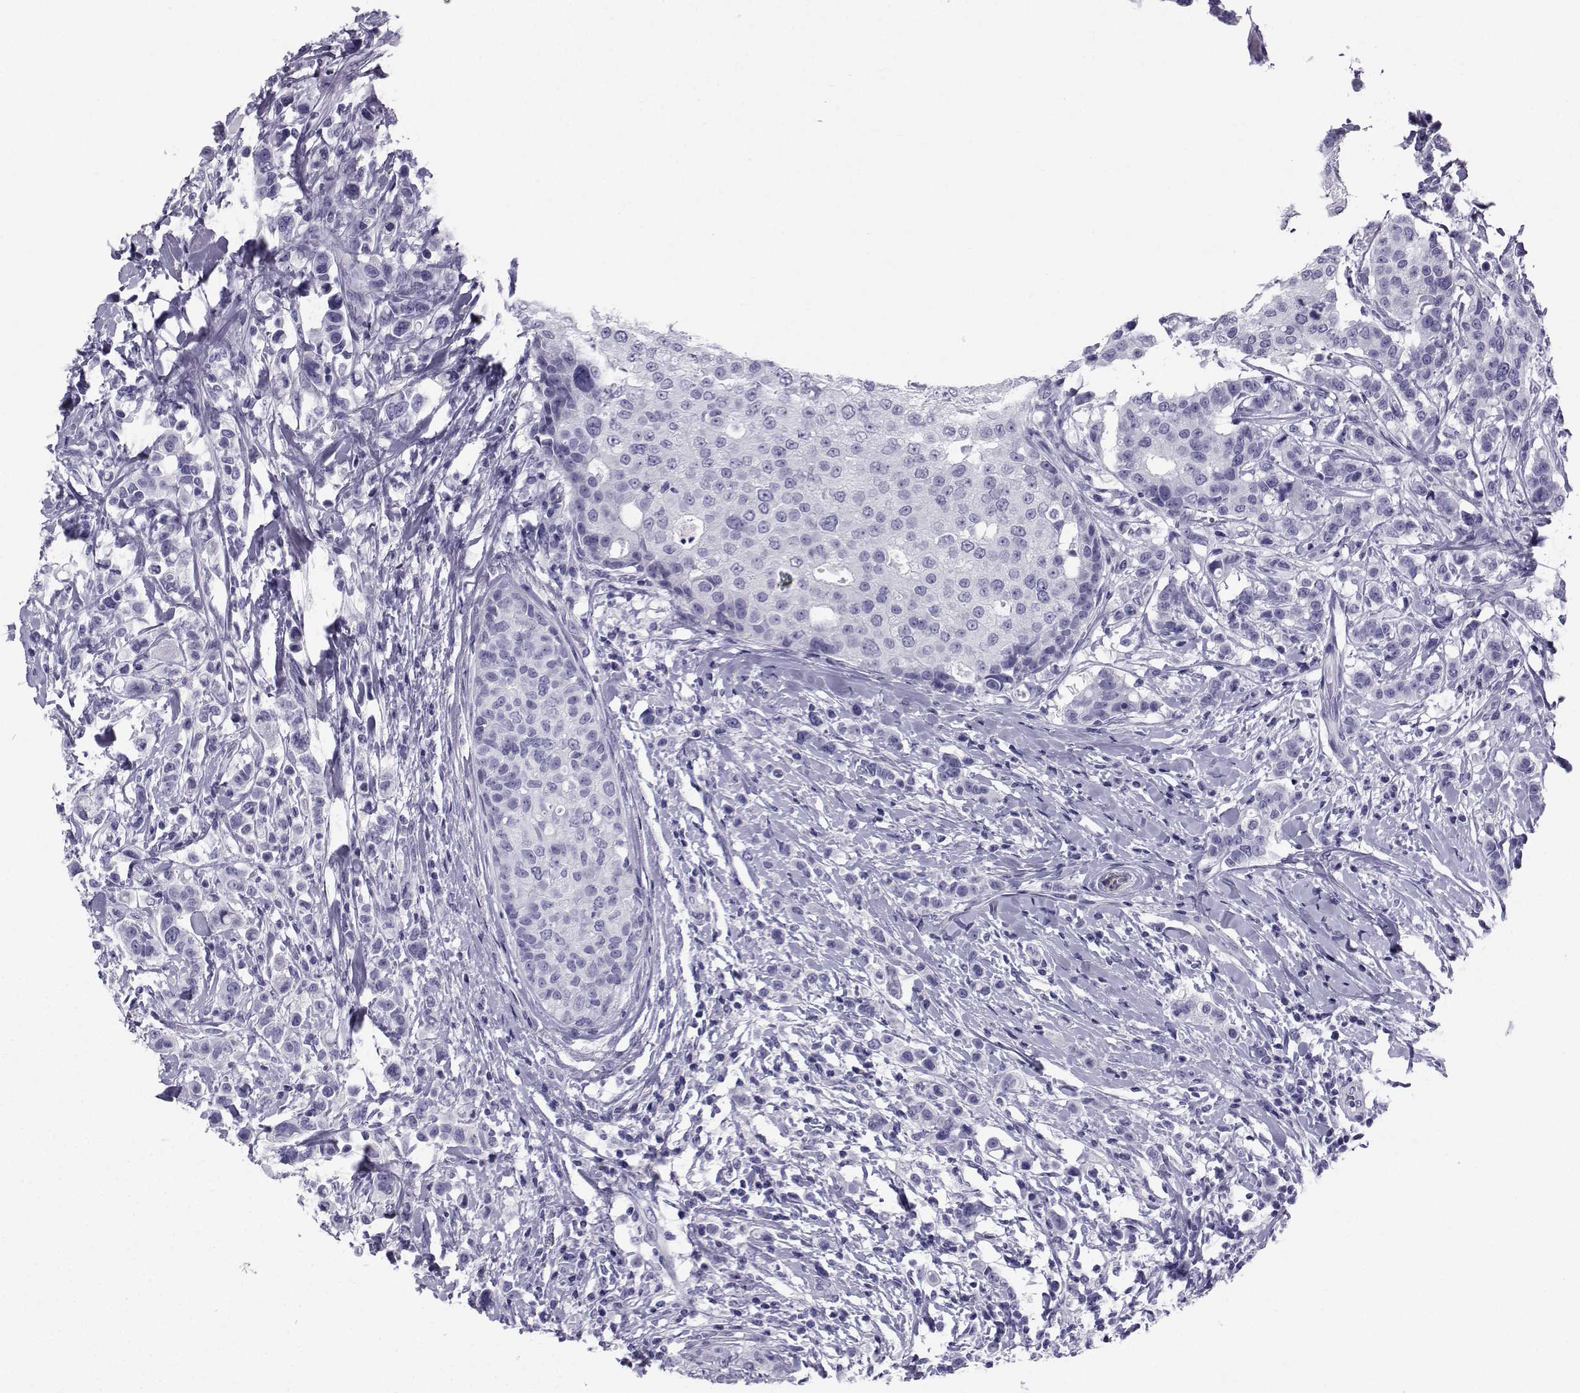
{"staining": {"intensity": "negative", "quantity": "none", "location": "none"}, "tissue": "breast cancer", "cell_type": "Tumor cells", "image_type": "cancer", "snomed": [{"axis": "morphology", "description": "Duct carcinoma"}, {"axis": "topography", "description": "Breast"}], "caption": "Protein analysis of infiltrating ductal carcinoma (breast) displays no significant staining in tumor cells. The staining is performed using DAB brown chromogen with nuclei counter-stained in using hematoxylin.", "gene": "SPANXD", "patient": {"sex": "female", "age": 27}}